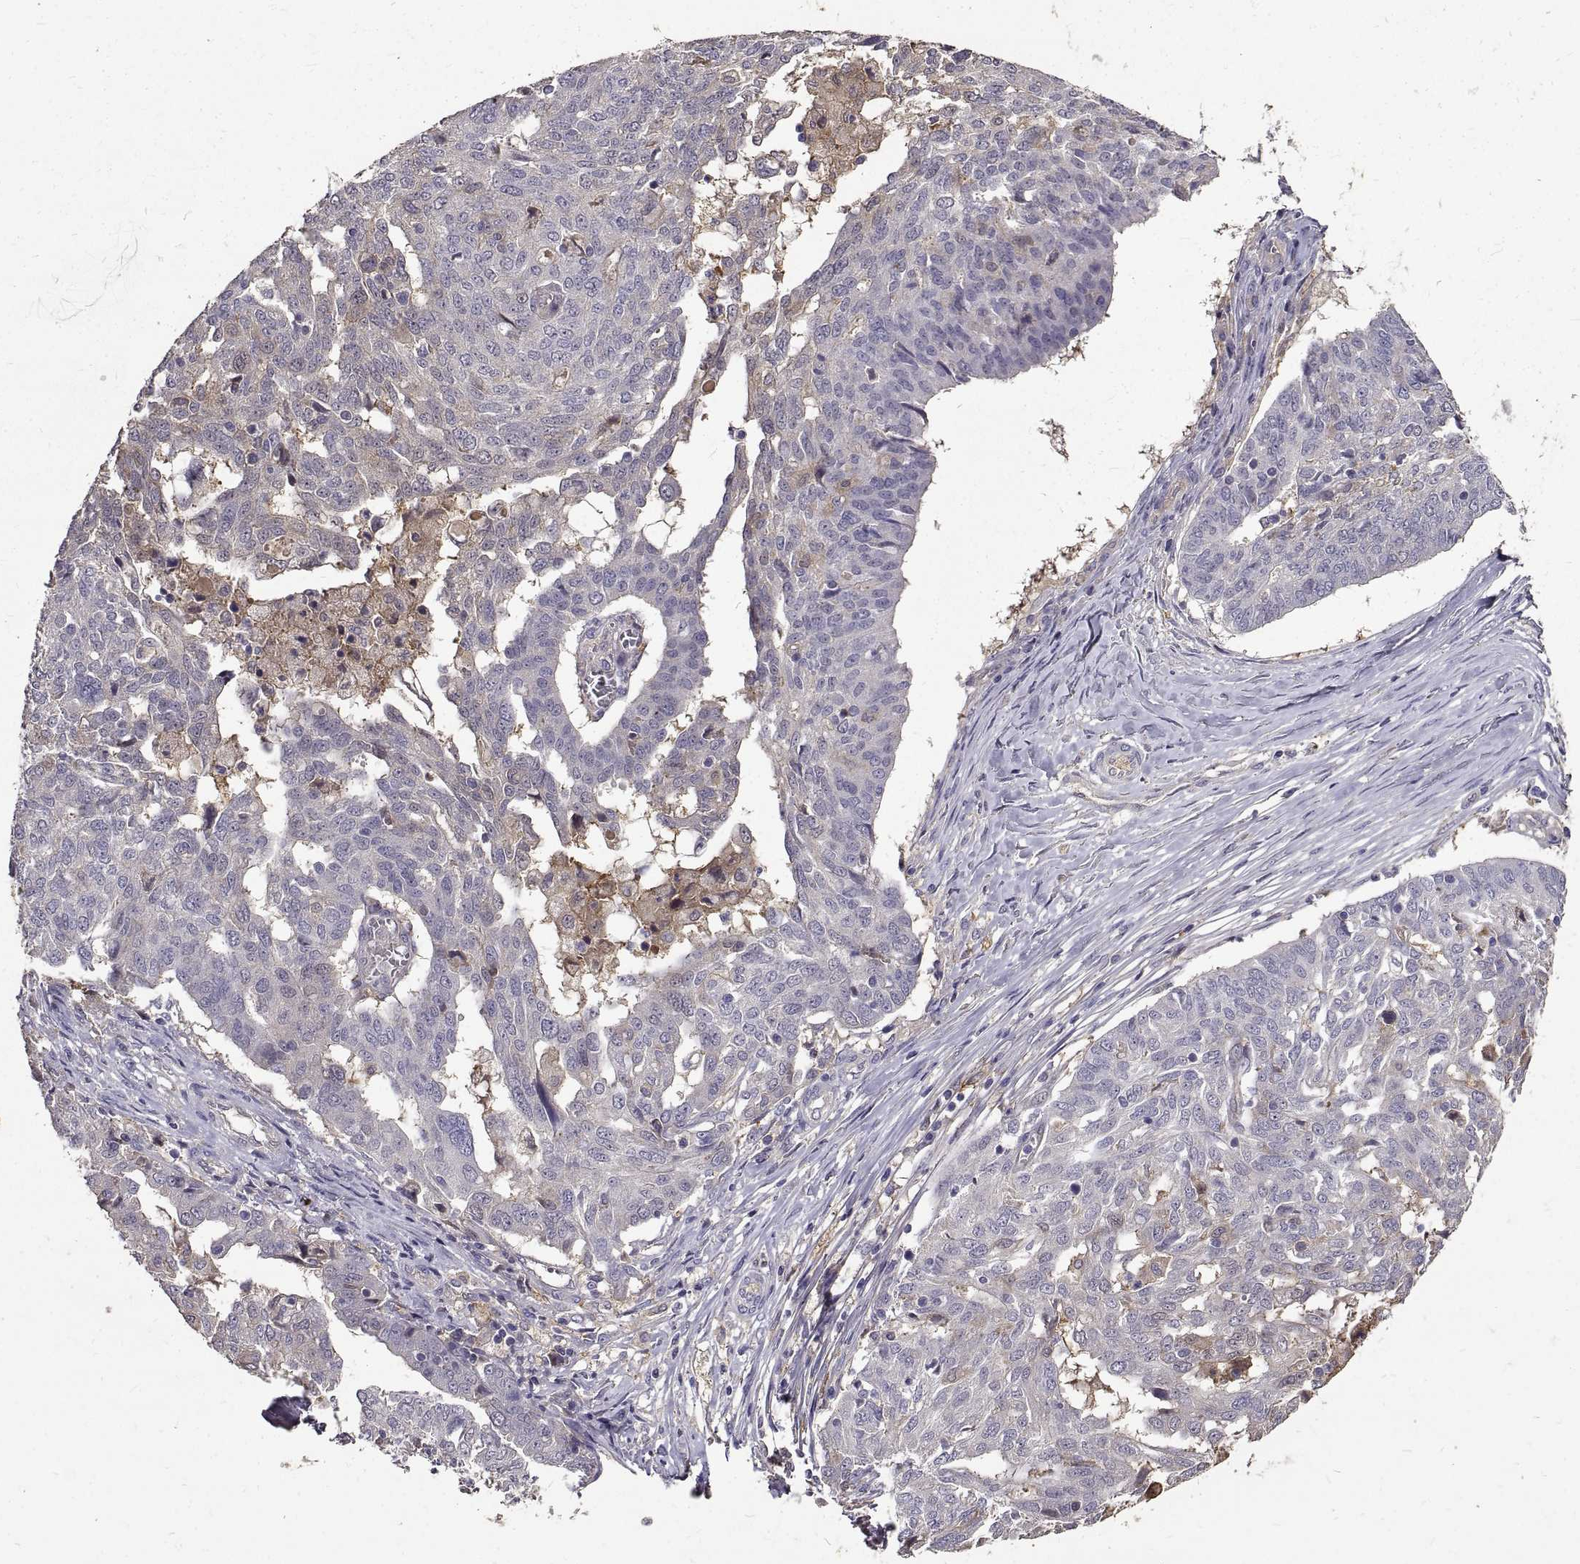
{"staining": {"intensity": "negative", "quantity": "none", "location": "none"}, "tissue": "ovarian cancer", "cell_type": "Tumor cells", "image_type": "cancer", "snomed": [{"axis": "morphology", "description": "Cystadenocarcinoma, serous, NOS"}, {"axis": "topography", "description": "Ovary"}], "caption": "IHC of serous cystadenocarcinoma (ovarian) reveals no staining in tumor cells.", "gene": "PEA15", "patient": {"sex": "female", "age": 67}}